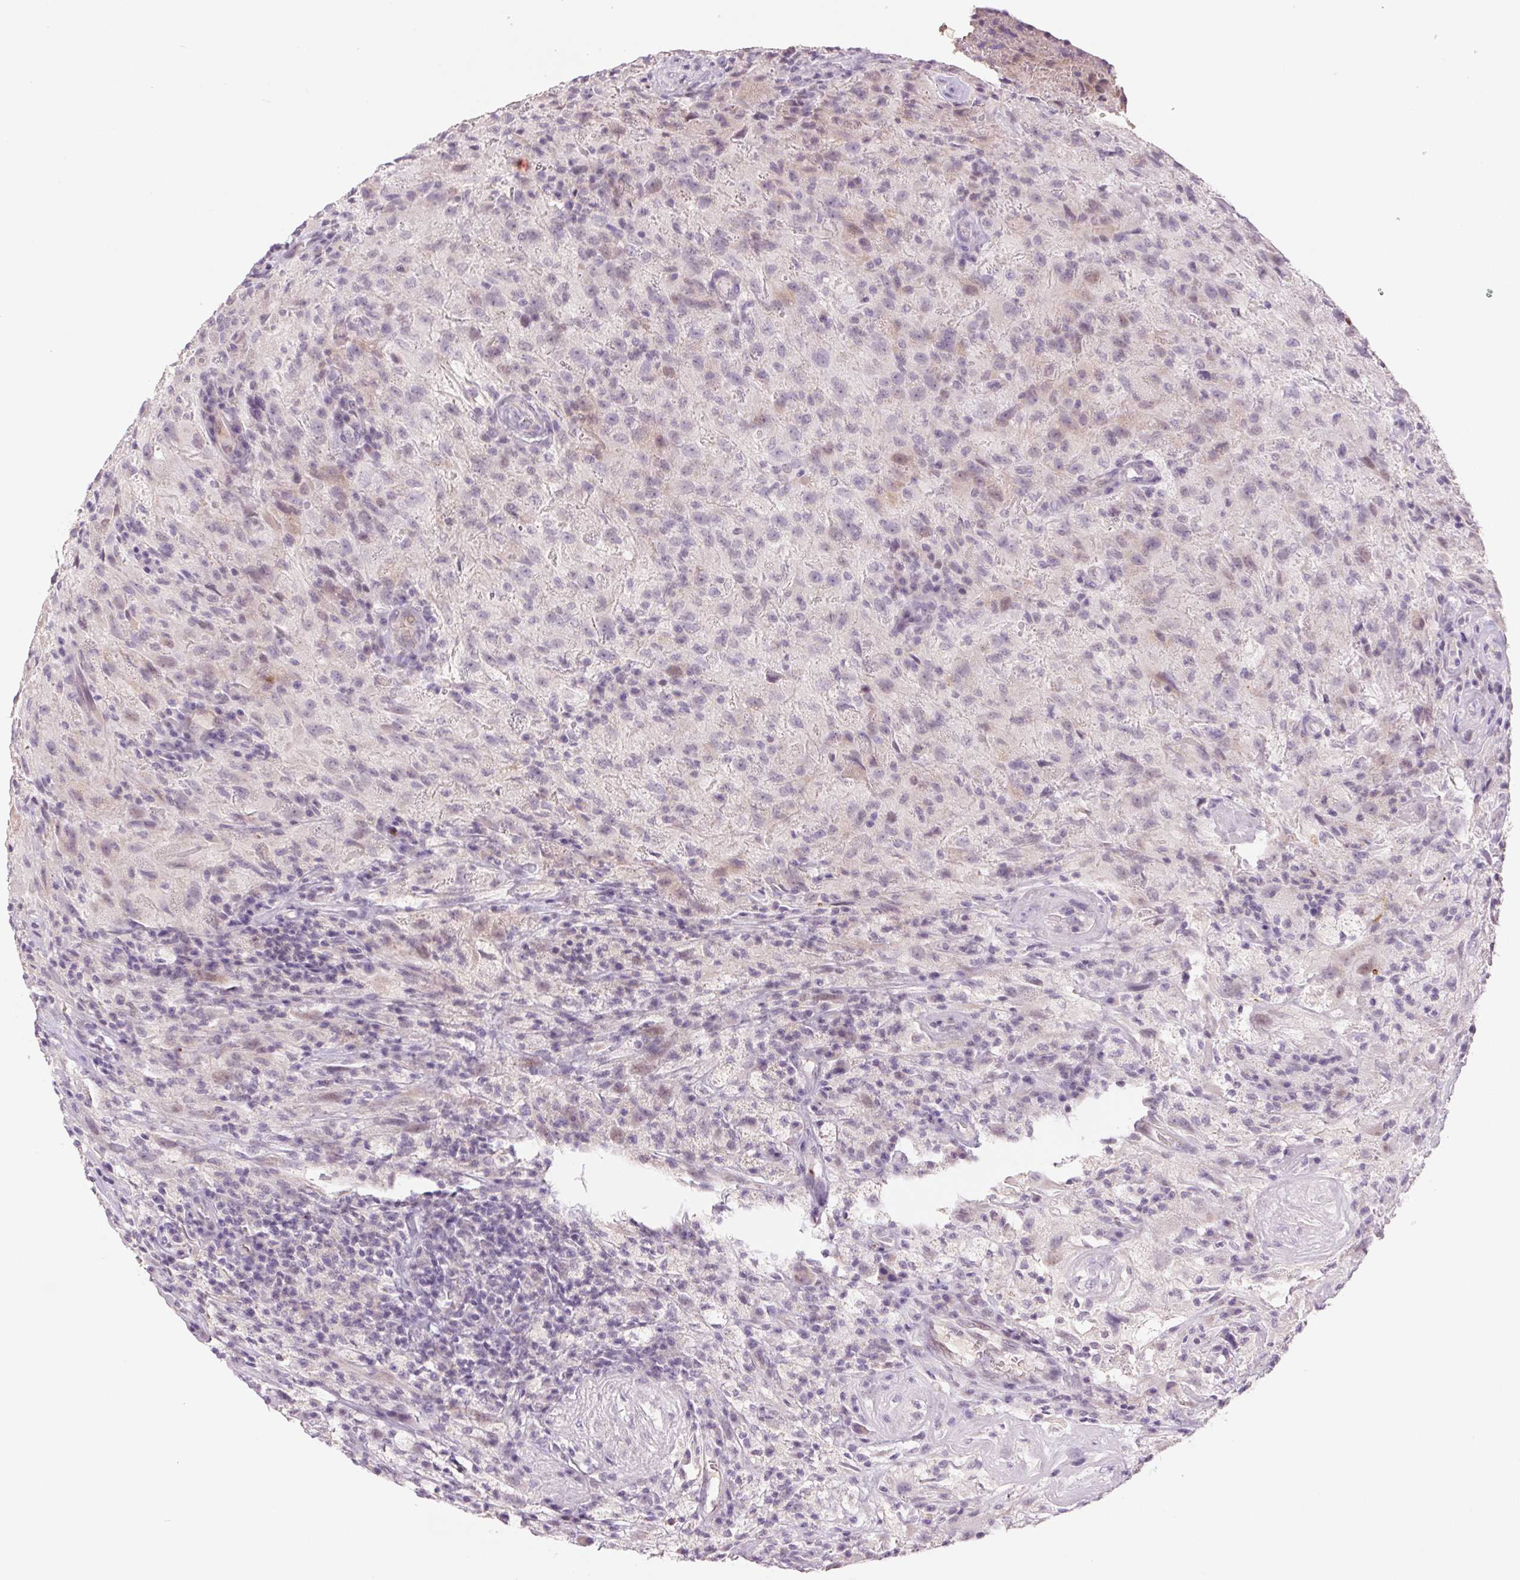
{"staining": {"intensity": "negative", "quantity": "none", "location": "none"}, "tissue": "glioma", "cell_type": "Tumor cells", "image_type": "cancer", "snomed": [{"axis": "morphology", "description": "Glioma, malignant, High grade"}, {"axis": "topography", "description": "Brain"}], "caption": "DAB immunohistochemical staining of human glioma displays no significant positivity in tumor cells.", "gene": "KRT1", "patient": {"sex": "male", "age": 68}}